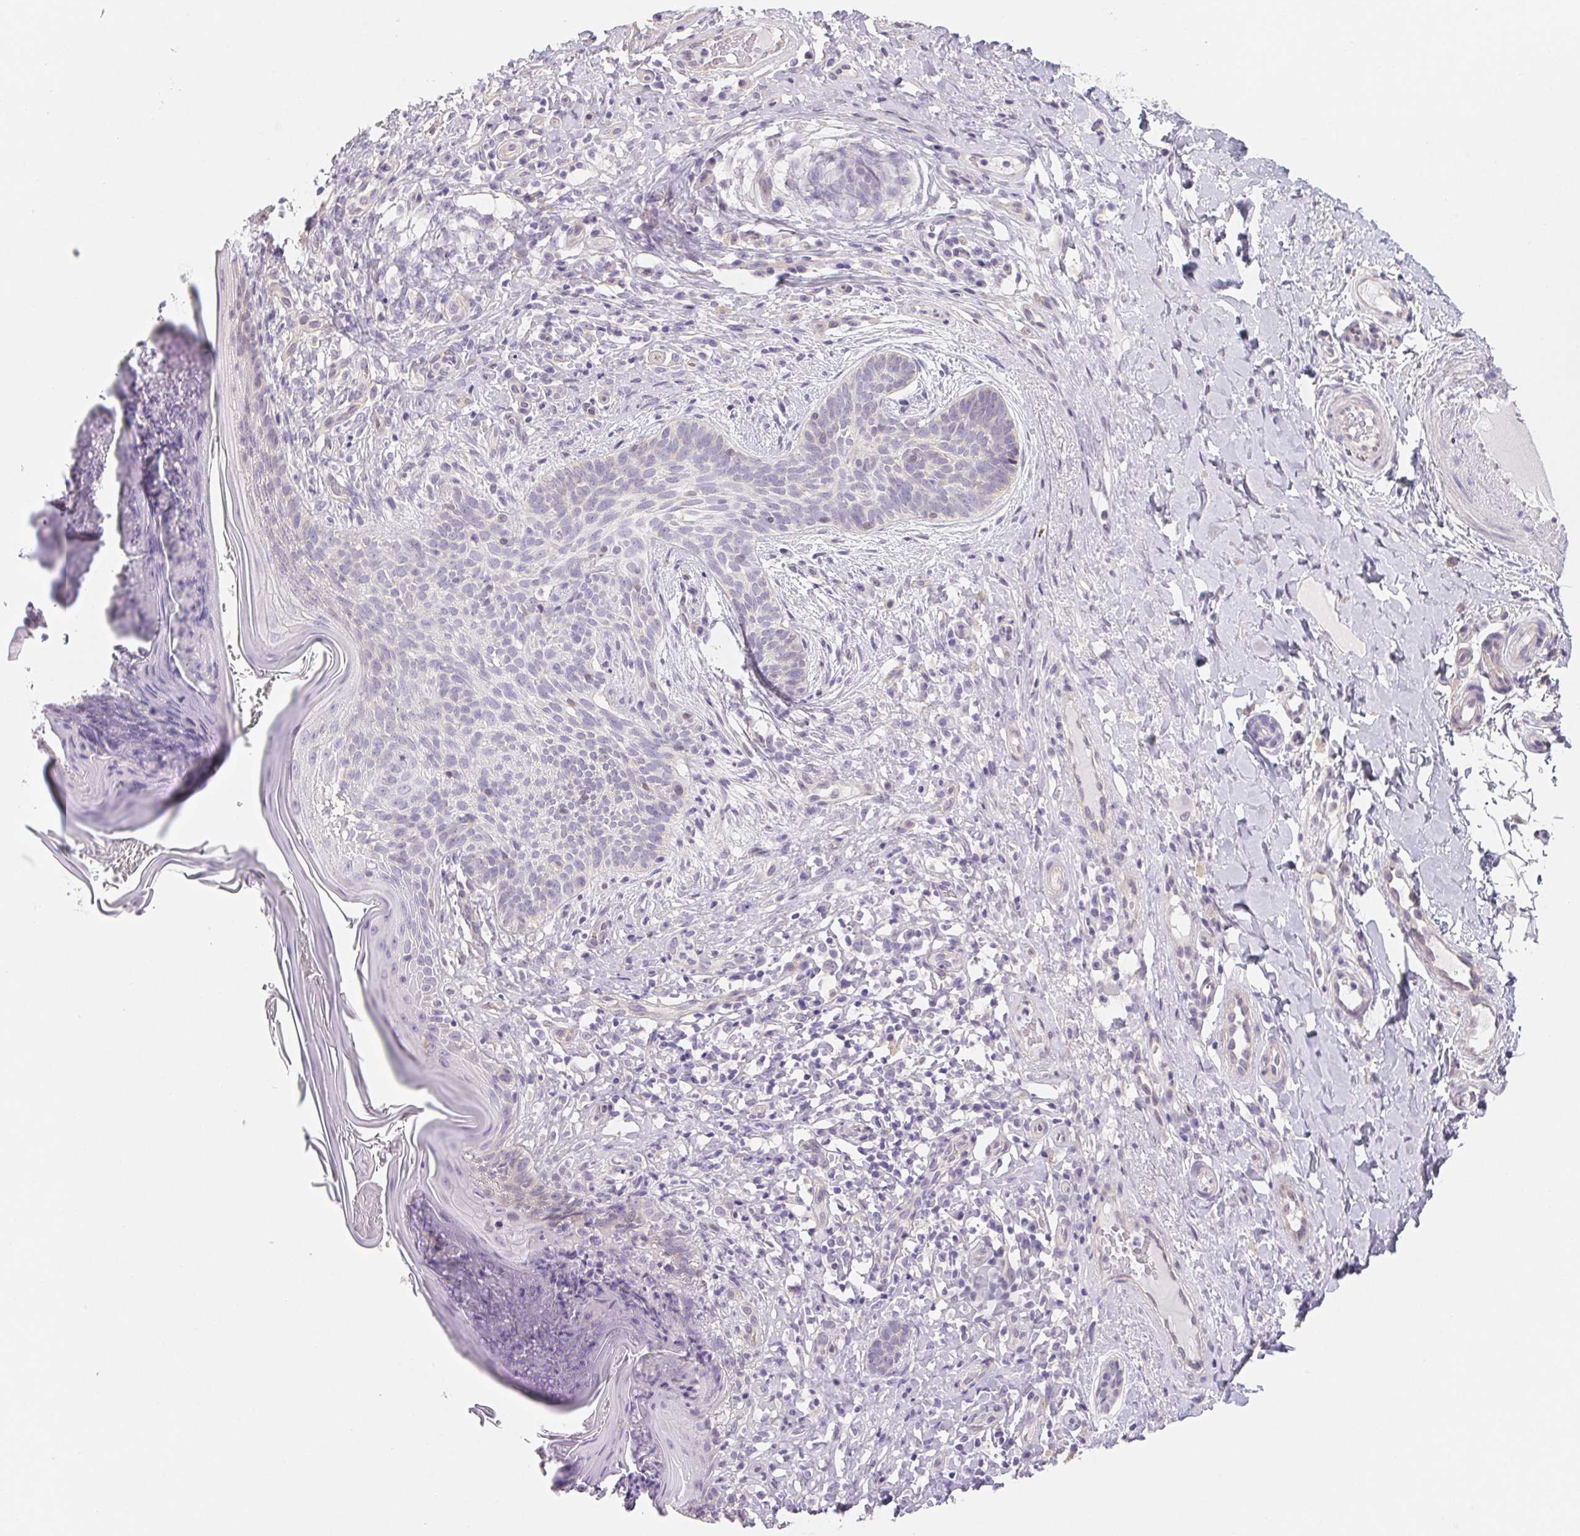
{"staining": {"intensity": "negative", "quantity": "none", "location": "none"}, "tissue": "skin cancer", "cell_type": "Tumor cells", "image_type": "cancer", "snomed": [{"axis": "morphology", "description": "Basal cell carcinoma"}, {"axis": "topography", "description": "Skin"}], "caption": "Immunohistochemistry (IHC) micrograph of neoplastic tissue: basal cell carcinoma (skin) stained with DAB reveals no significant protein positivity in tumor cells.", "gene": "CTNND2", "patient": {"sex": "male", "age": 89}}